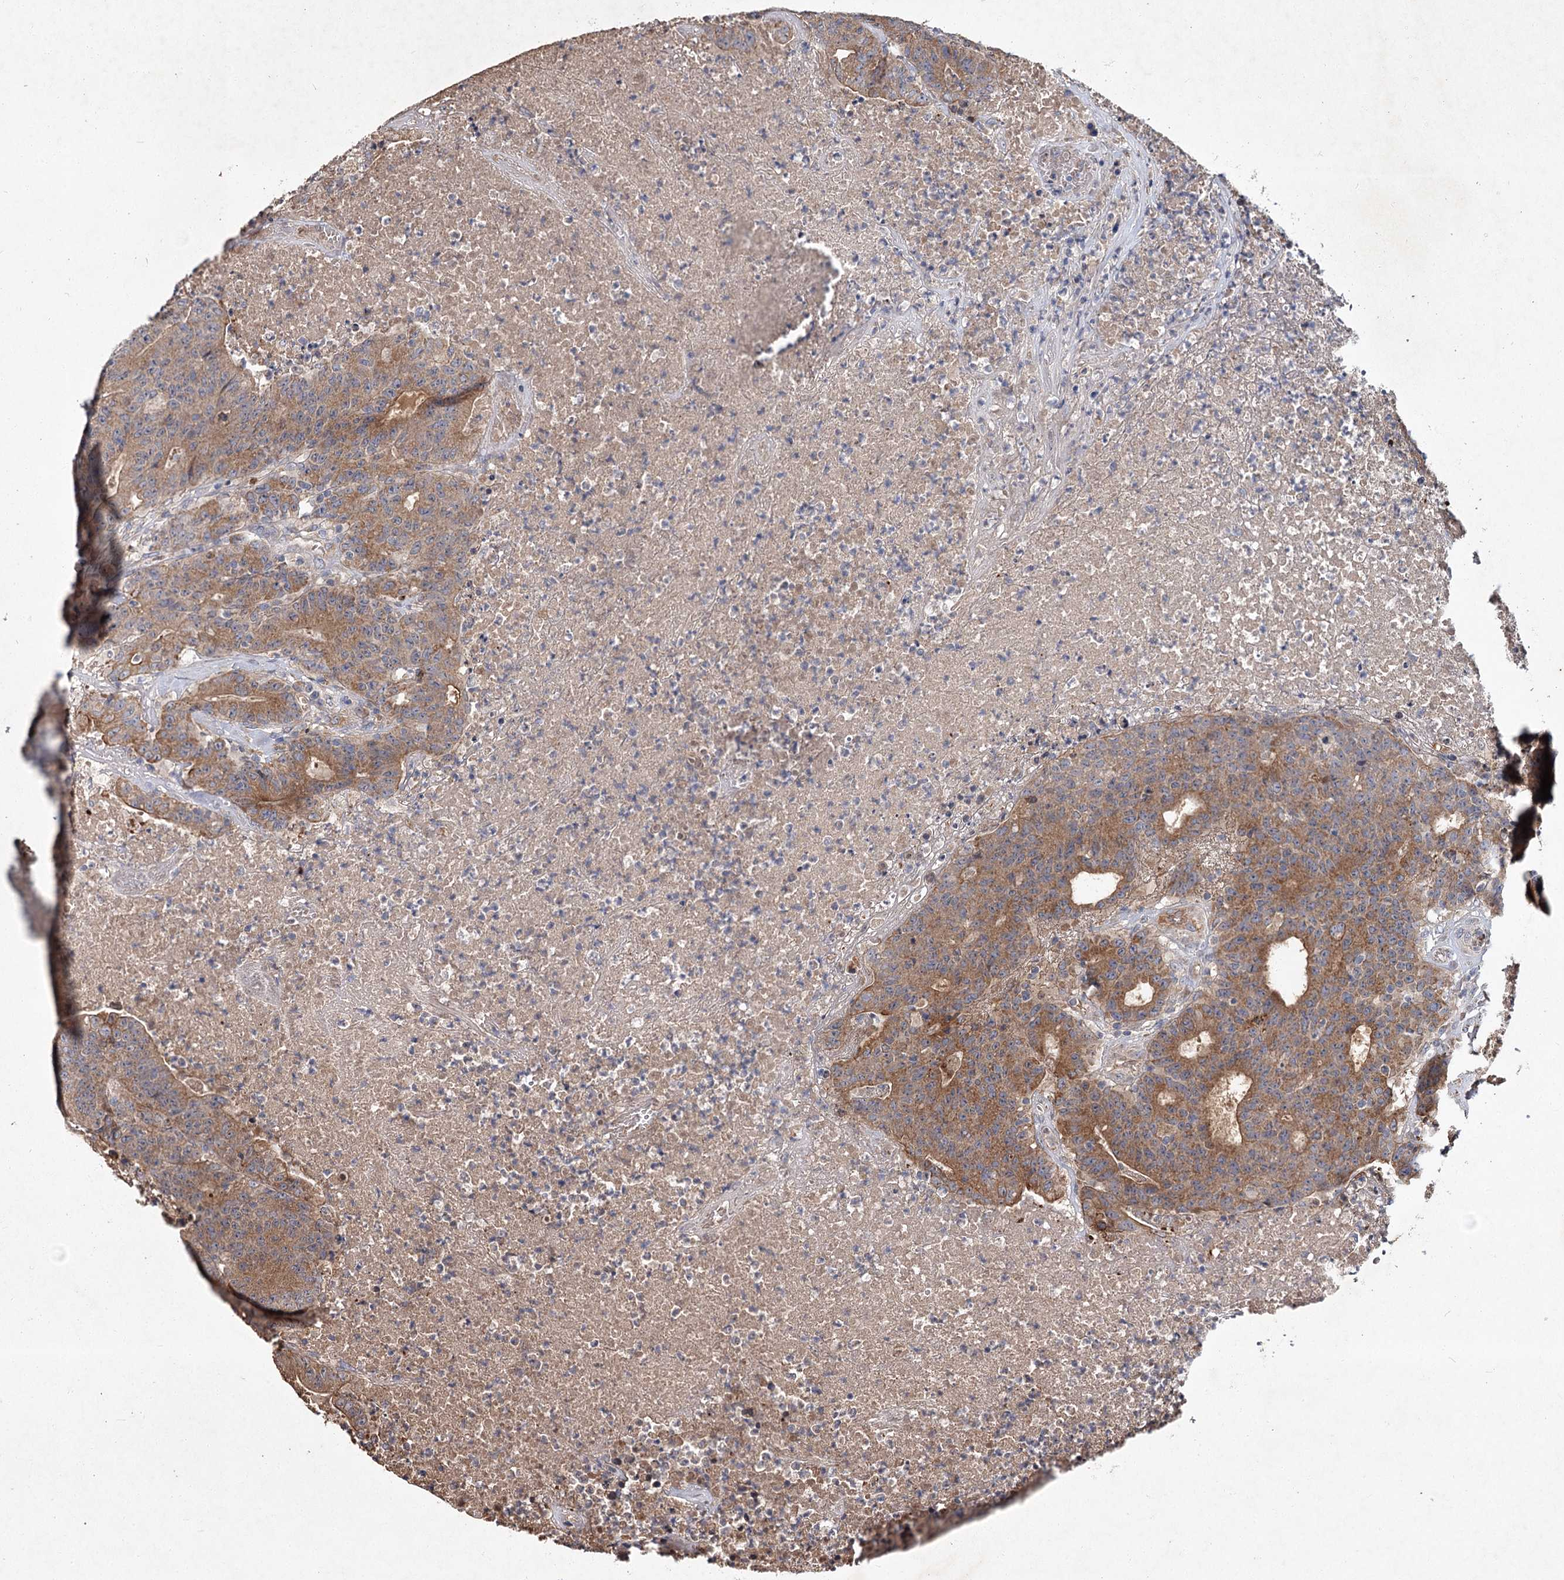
{"staining": {"intensity": "moderate", "quantity": ">75%", "location": "cytoplasmic/membranous"}, "tissue": "colorectal cancer", "cell_type": "Tumor cells", "image_type": "cancer", "snomed": [{"axis": "morphology", "description": "Adenocarcinoma, NOS"}, {"axis": "topography", "description": "Colon"}], "caption": "This micrograph shows colorectal cancer (adenocarcinoma) stained with IHC to label a protein in brown. The cytoplasmic/membranous of tumor cells show moderate positivity for the protein. Nuclei are counter-stained blue.", "gene": "MFN1", "patient": {"sex": "female", "age": 75}}